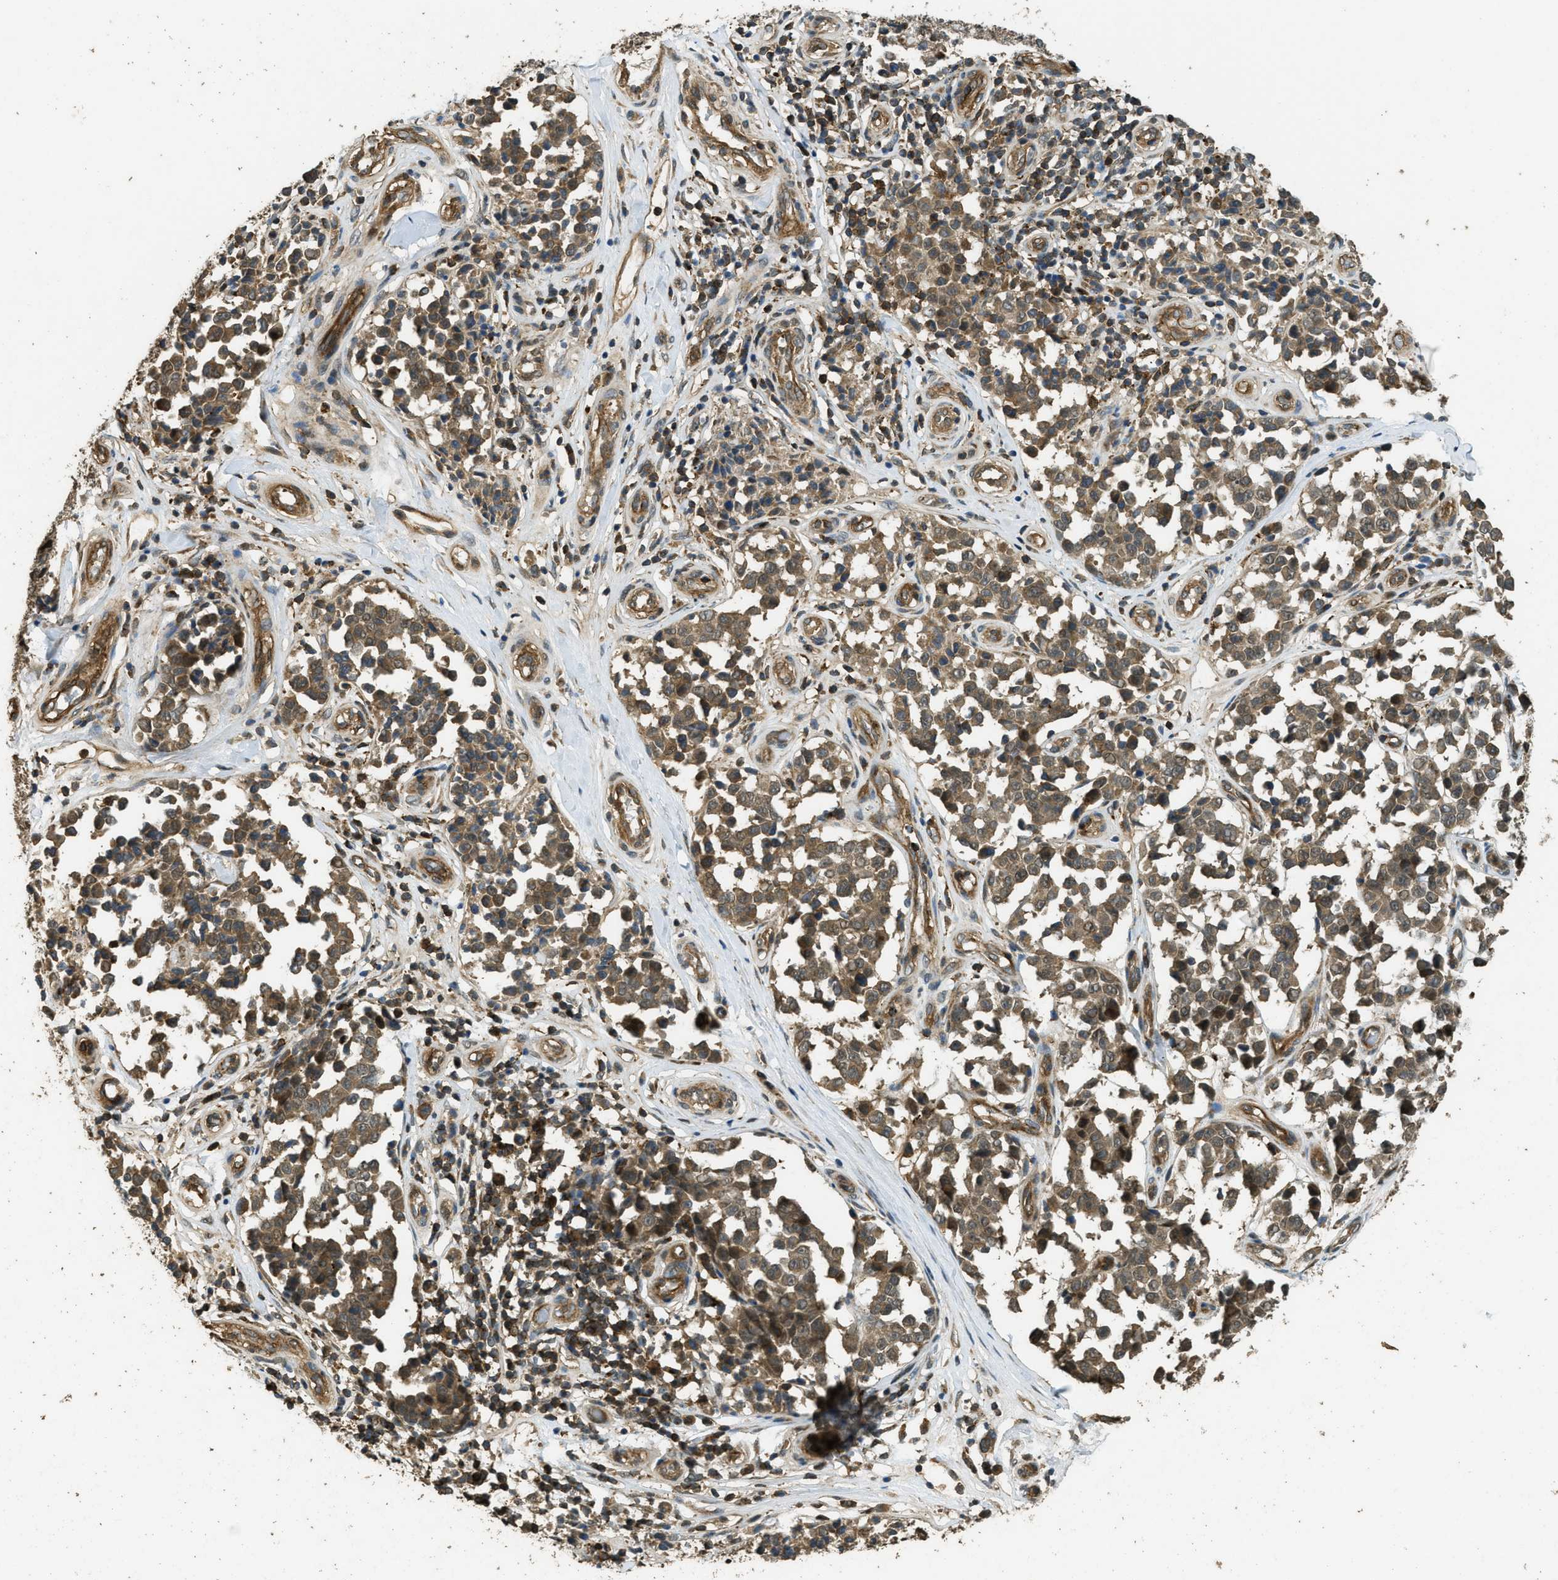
{"staining": {"intensity": "moderate", "quantity": ">75%", "location": "cytoplasmic/membranous"}, "tissue": "melanoma", "cell_type": "Tumor cells", "image_type": "cancer", "snomed": [{"axis": "morphology", "description": "Malignant melanoma, NOS"}, {"axis": "topography", "description": "Skin"}], "caption": "The photomicrograph demonstrates staining of melanoma, revealing moderate cytoplasmic/membranous protein positivity (brown color) within tumor cells.", "gene": "PPP6R3", "patient": {"sex": "female", "age": 64}}